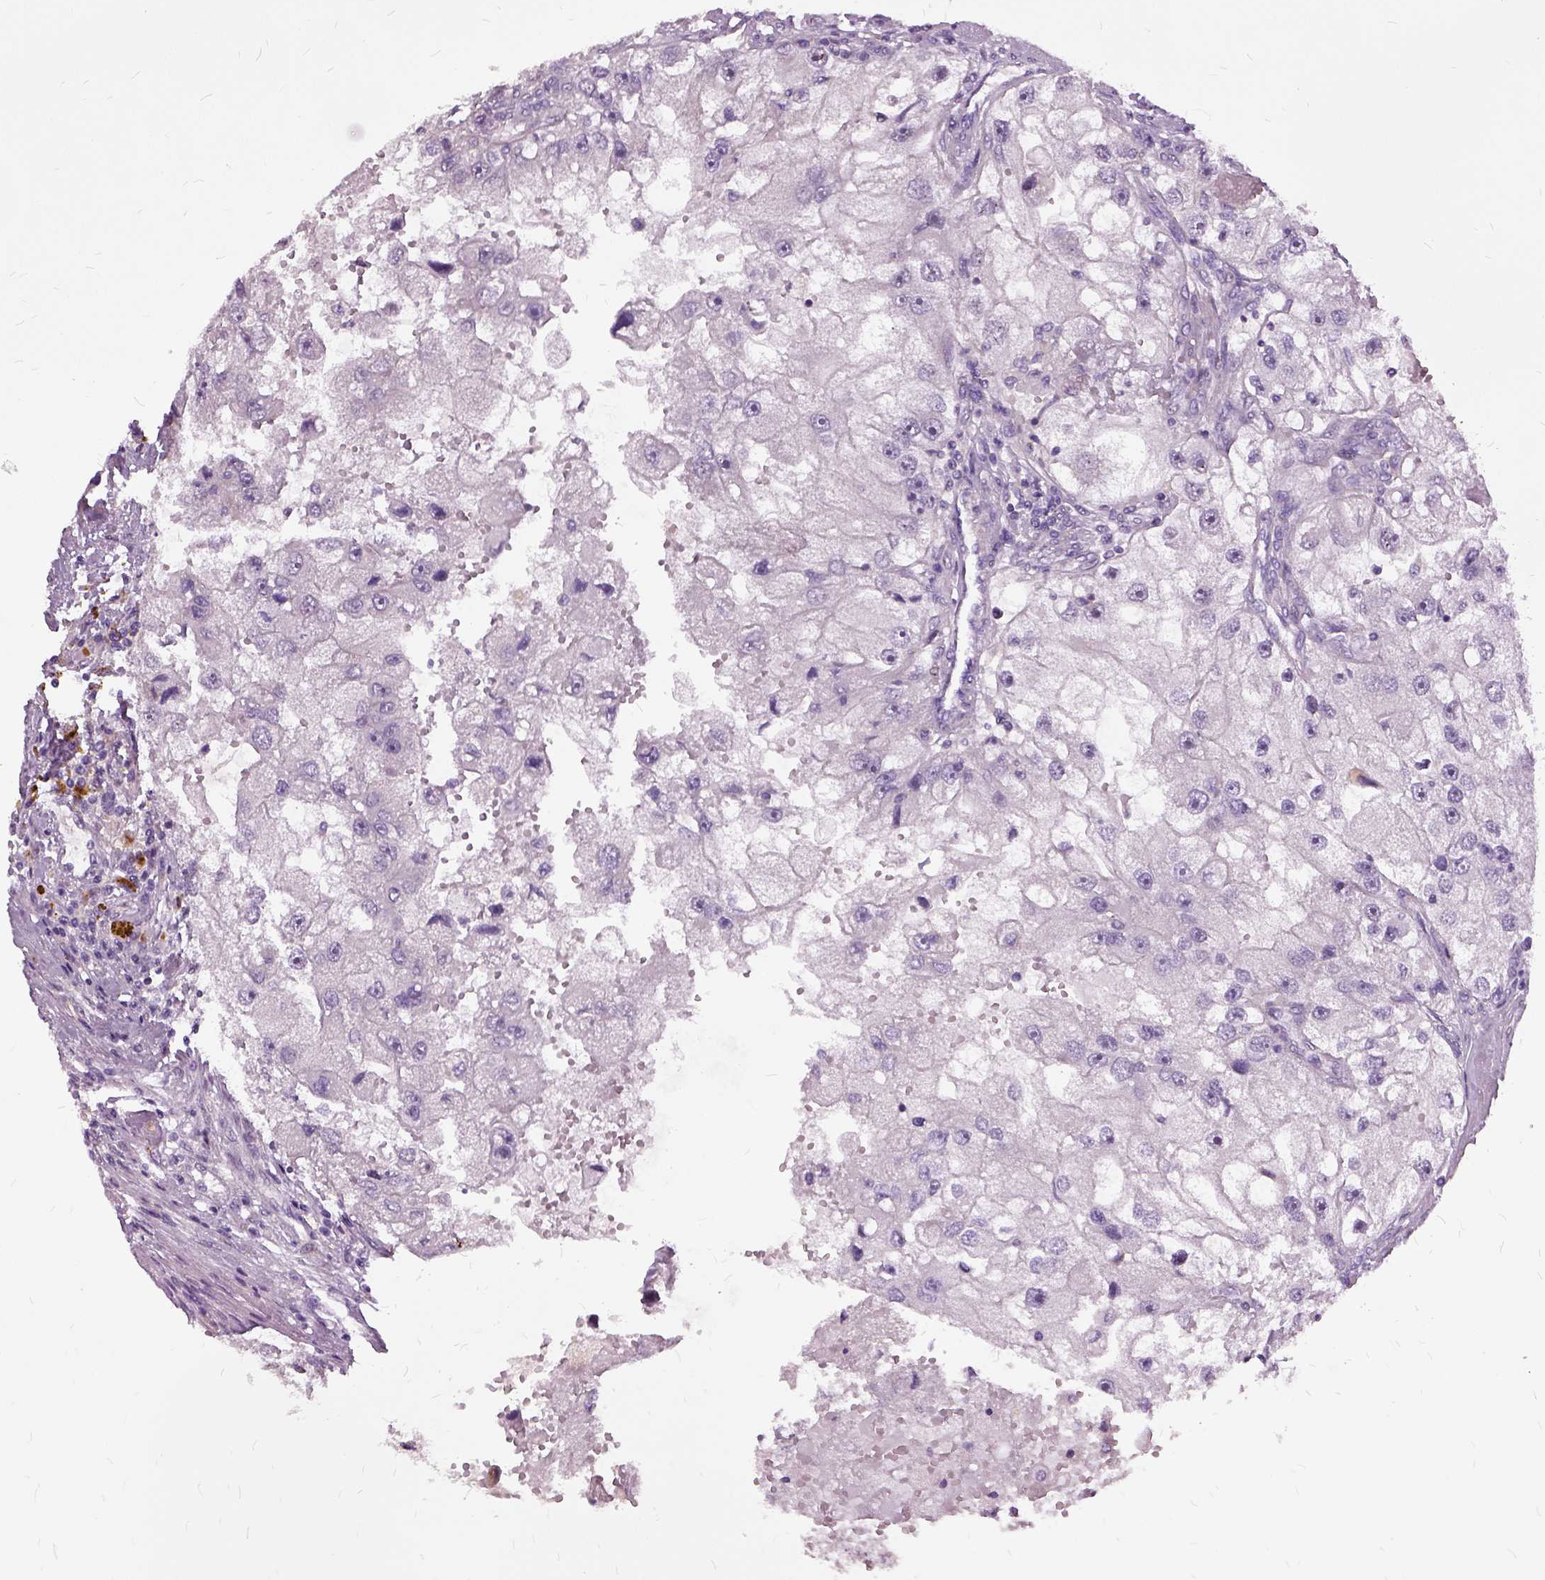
{"staining": {"intensity": "negative", "quantity": "none", "location": "none"}, "tissue": "renal cancer", "cell_type": "Tumor cells", "image_type": "cancer", "snomed": [{"axis": "morphology", "description": "Adenocarcinoma, NOS"}, {"axis": "topography", "description": "Kidney"}], "caption": "A histopathology image of renal adenocarcinoma stained for a protein exhibits no brown staining in tumor cells.", "gene": "ILRUN", "patient": {"sex": "male", "age": 63}}